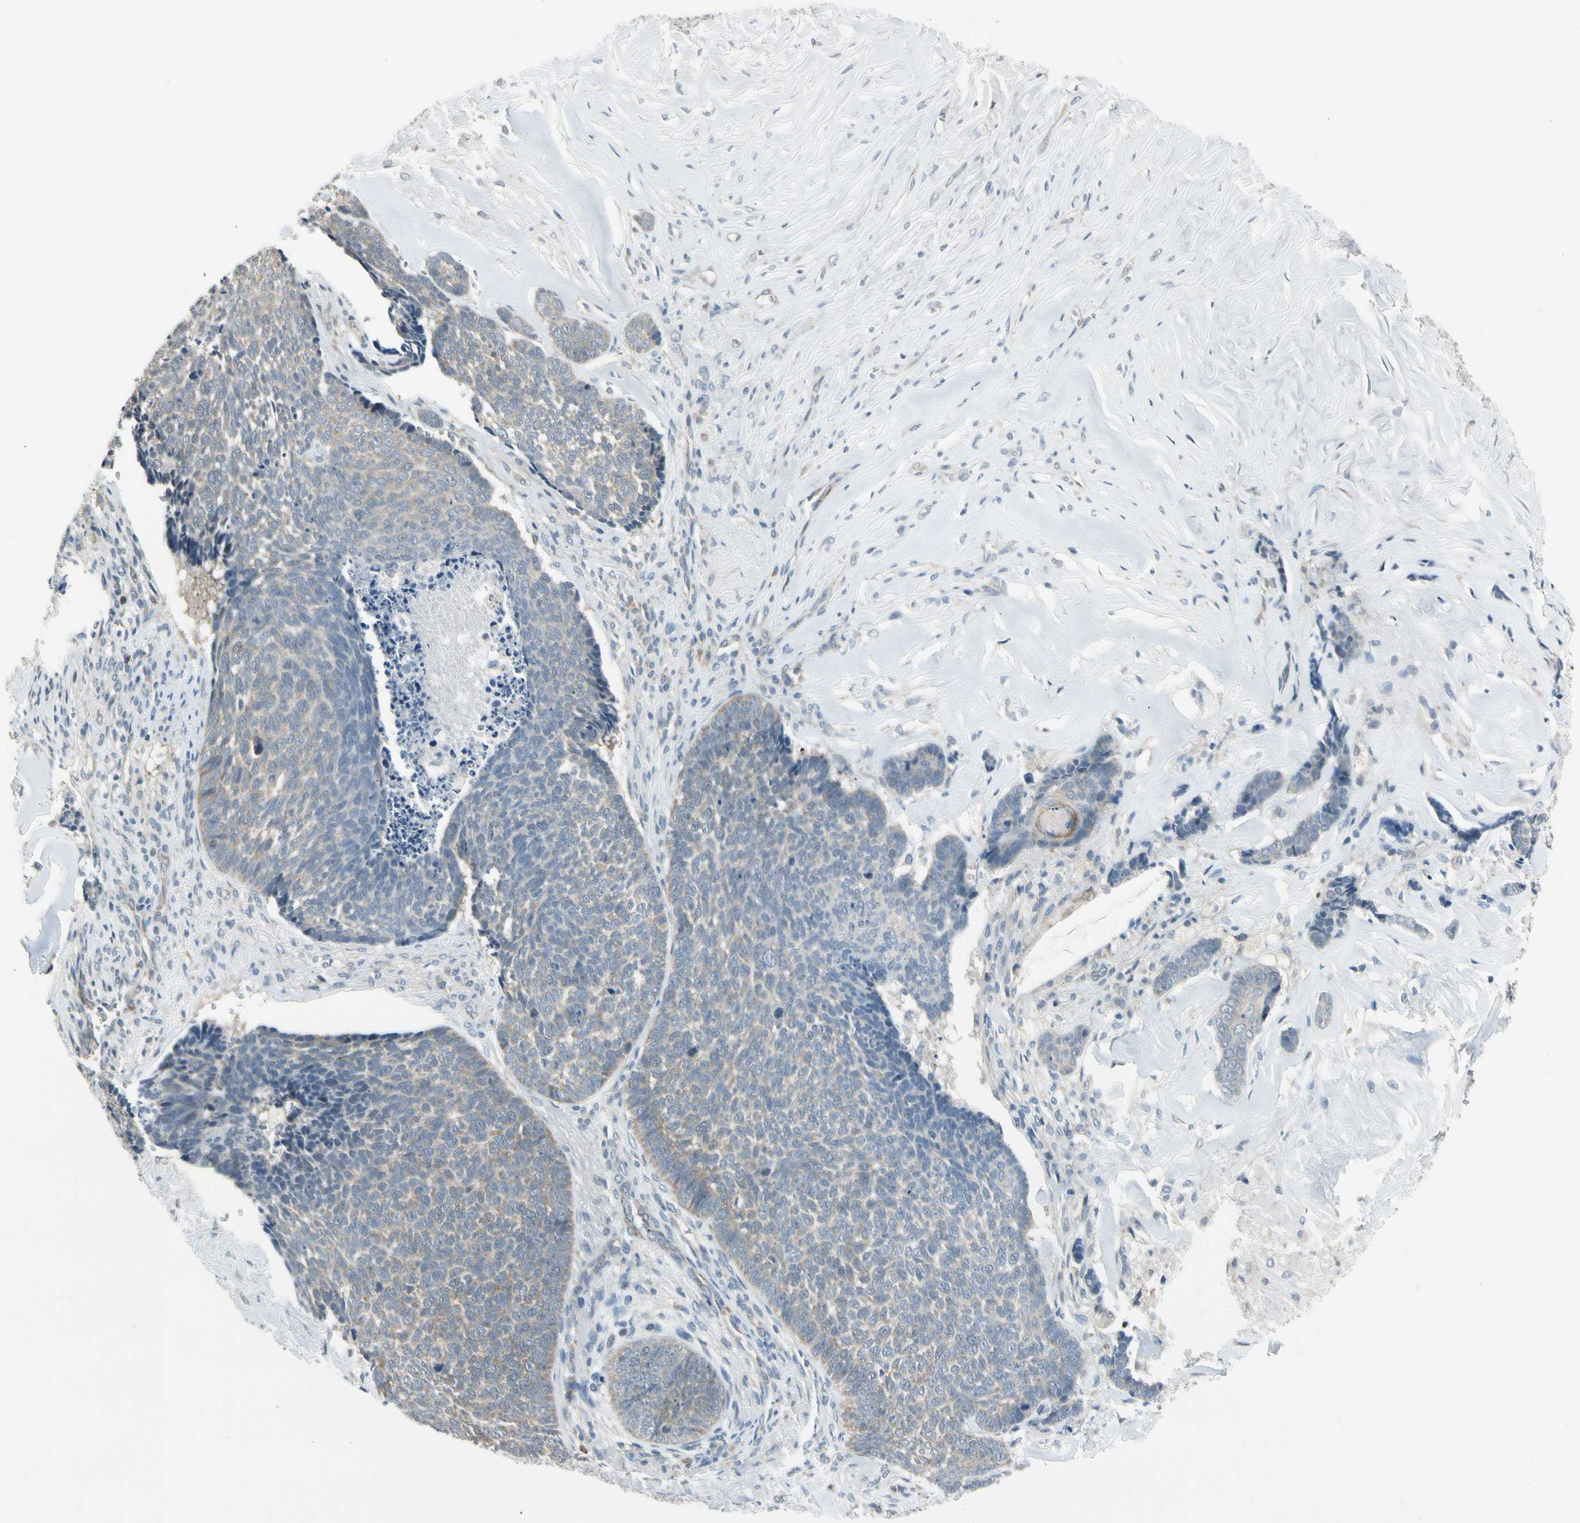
{"staining": {"intensity": "weak", "quantity": ">75%", "location": "cytoplasmic/membranous"}, "tissue": "skin cancer", "cell_type": "Tumor cells", "image_type": "cancer", "snomed": [{"axis": "morphology", "description": "Basal cell carcinoma"}, {"axis": "topography", "description": "Skin"}], "caption": "Protein analysis of basal cell carcinoma (skin) tissue demonstrates weak cytoplasmic/membranous expression in approximately >75% of tumor cells.", "gene": "SVBP", "patient": {"sex": "male", "age": 84}}